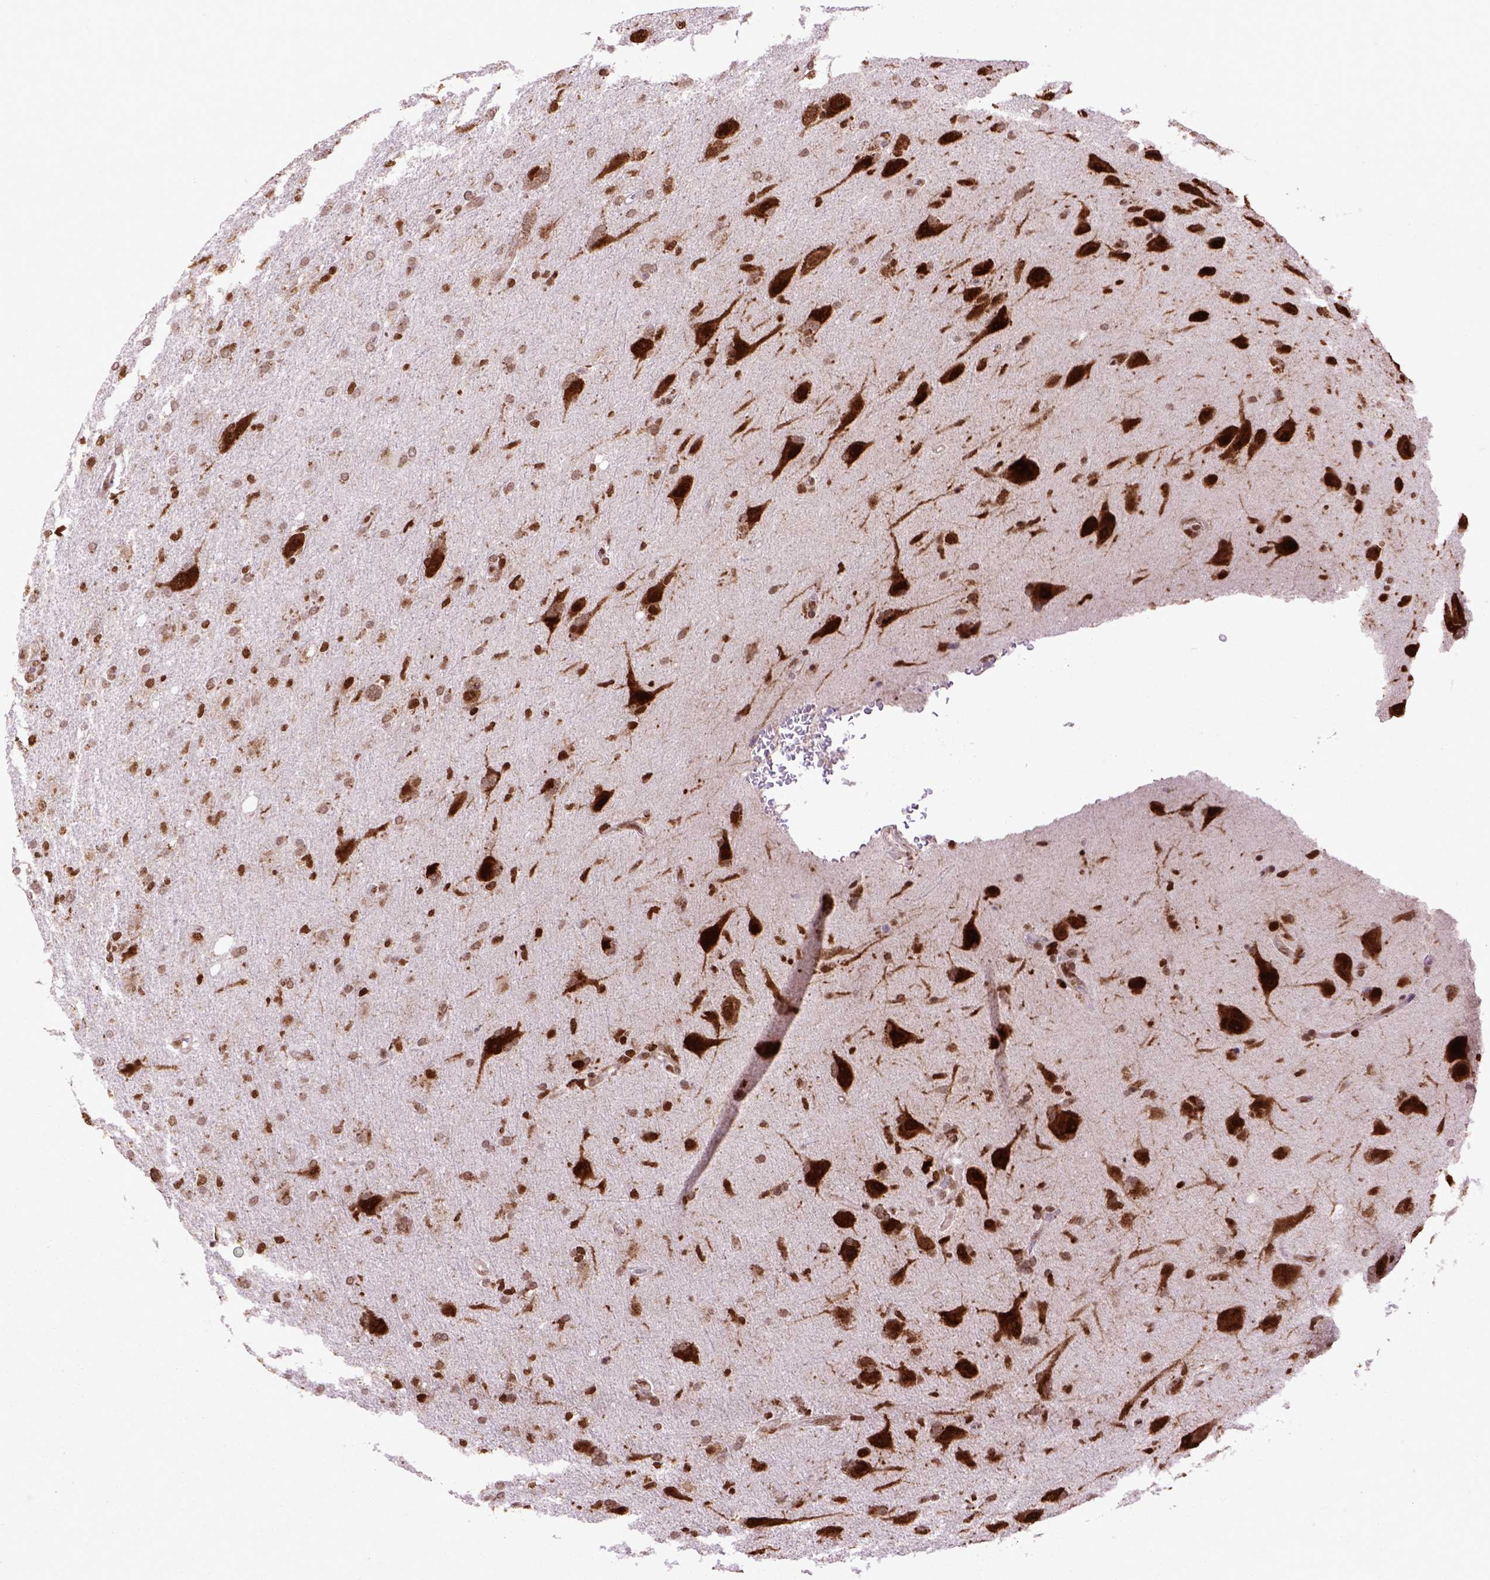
{"staining": {"intensity": "weak", "quantity": ">75%", "location": "nuclear"}, "tissue": "glioma", "cell_type": "Tumor cells", "image_type": "cancer", "snomed": [{"axis": "morphology", "description": "Glioma, malignant, High grade"}, {"axis": "topography", "description": "Cerebral cortex"}], "caption": "A photomicrograph of glioma stained for a protein displays weak nuclear brown staining in tumor cells. (brown staining indicates protein expression, while blue staining denotes nuclei).", "gene": "CELF1", "patient": {"sex": "male", "age": 70}}